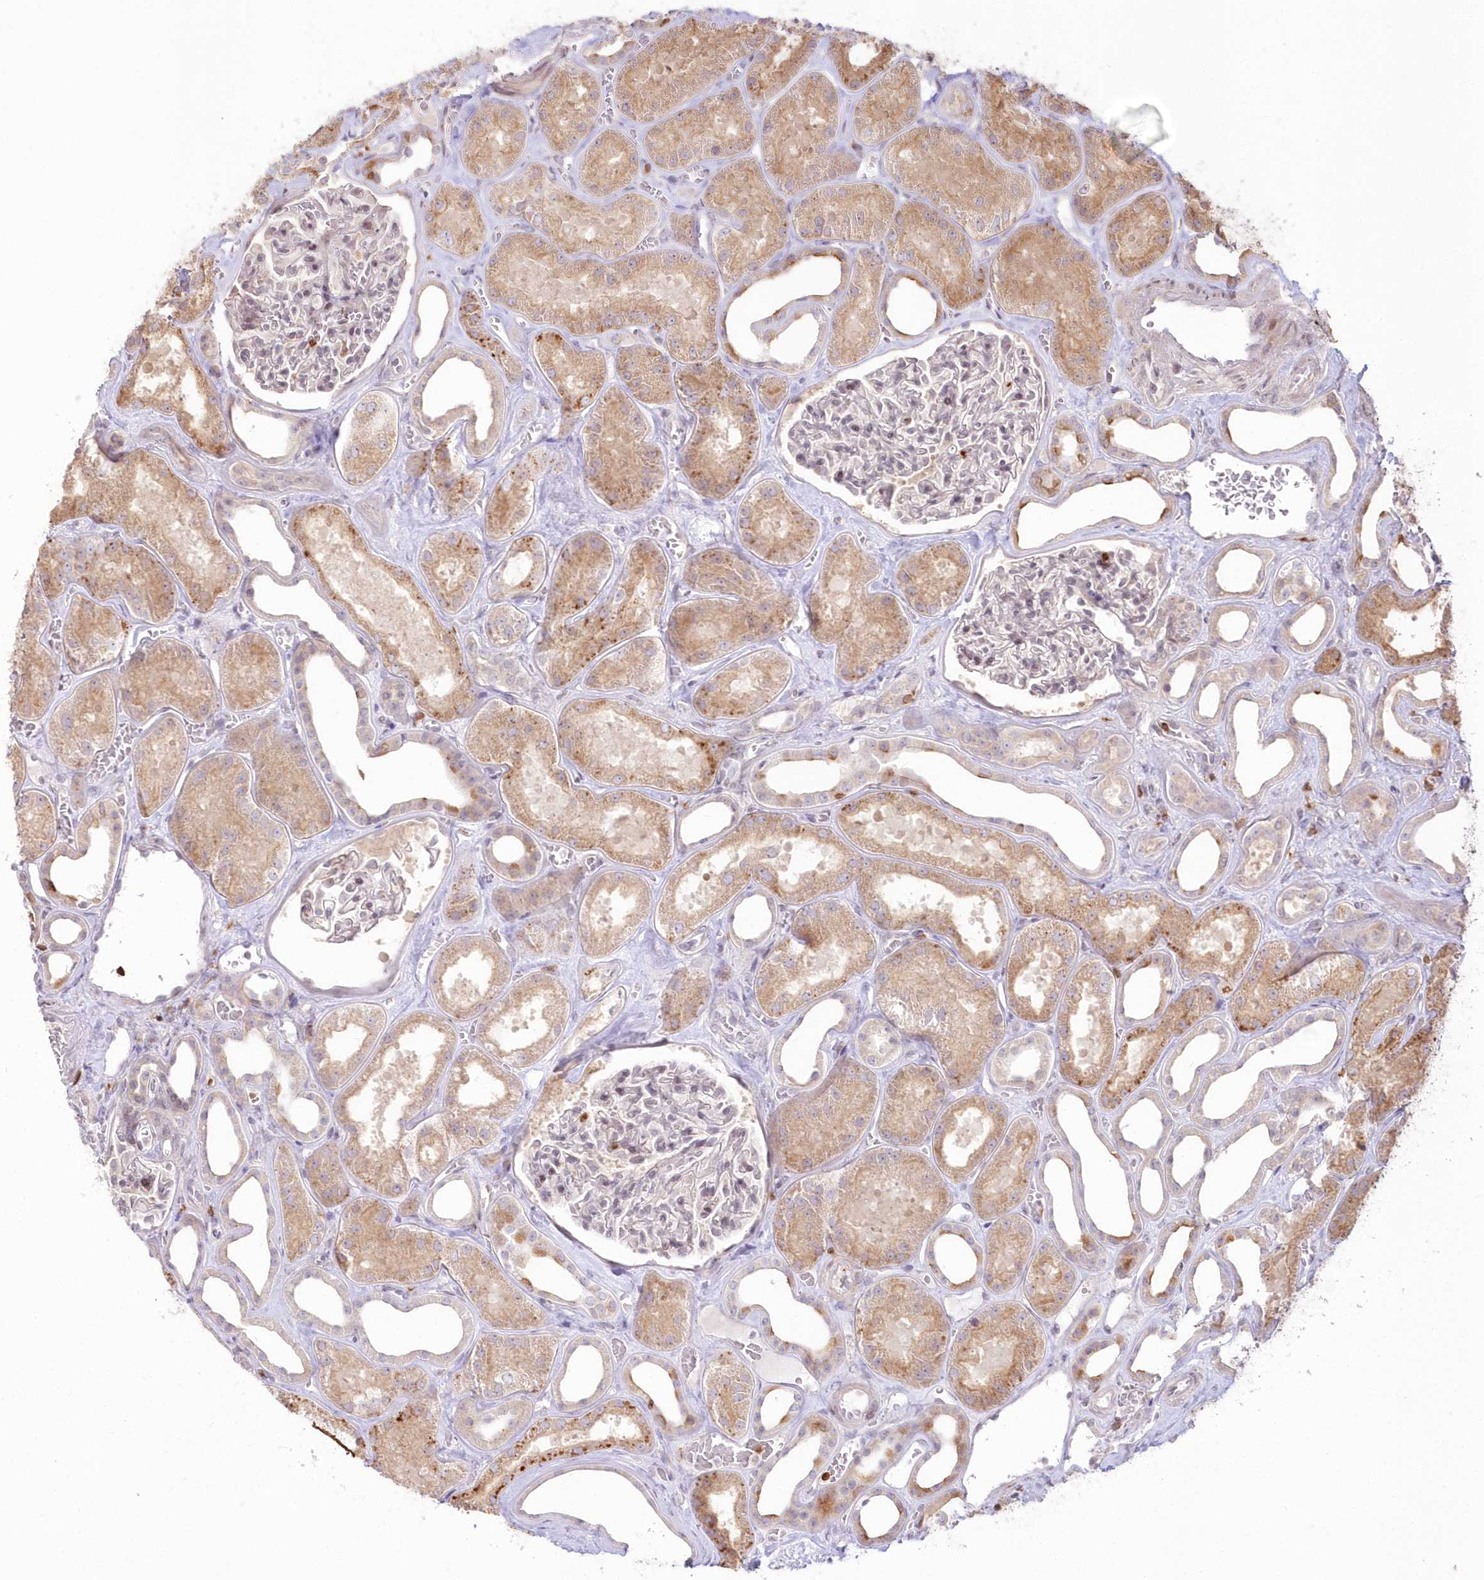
{"staining": {"intensity": "negative", "quantity": "none", "location": "none"}, "tissue": "kidney", "cell_type": "Cells in glomeruli", "image_type": "normal", "snomed": [{"axis": "morphology", "description": "Normal tissue, NOS"}, {"axis": "morphology", "description": "Adenocarcinoma, NOS"}, {"axis": "topography", "description": "Kidney"}], "caption": "High power microscopy photomicrograph of an IHC image of benign kidney, revealing no significant expression in cells in glomeruli.", "gene": "MTMR3", "patient": {"sex": "female", "age": 68}}